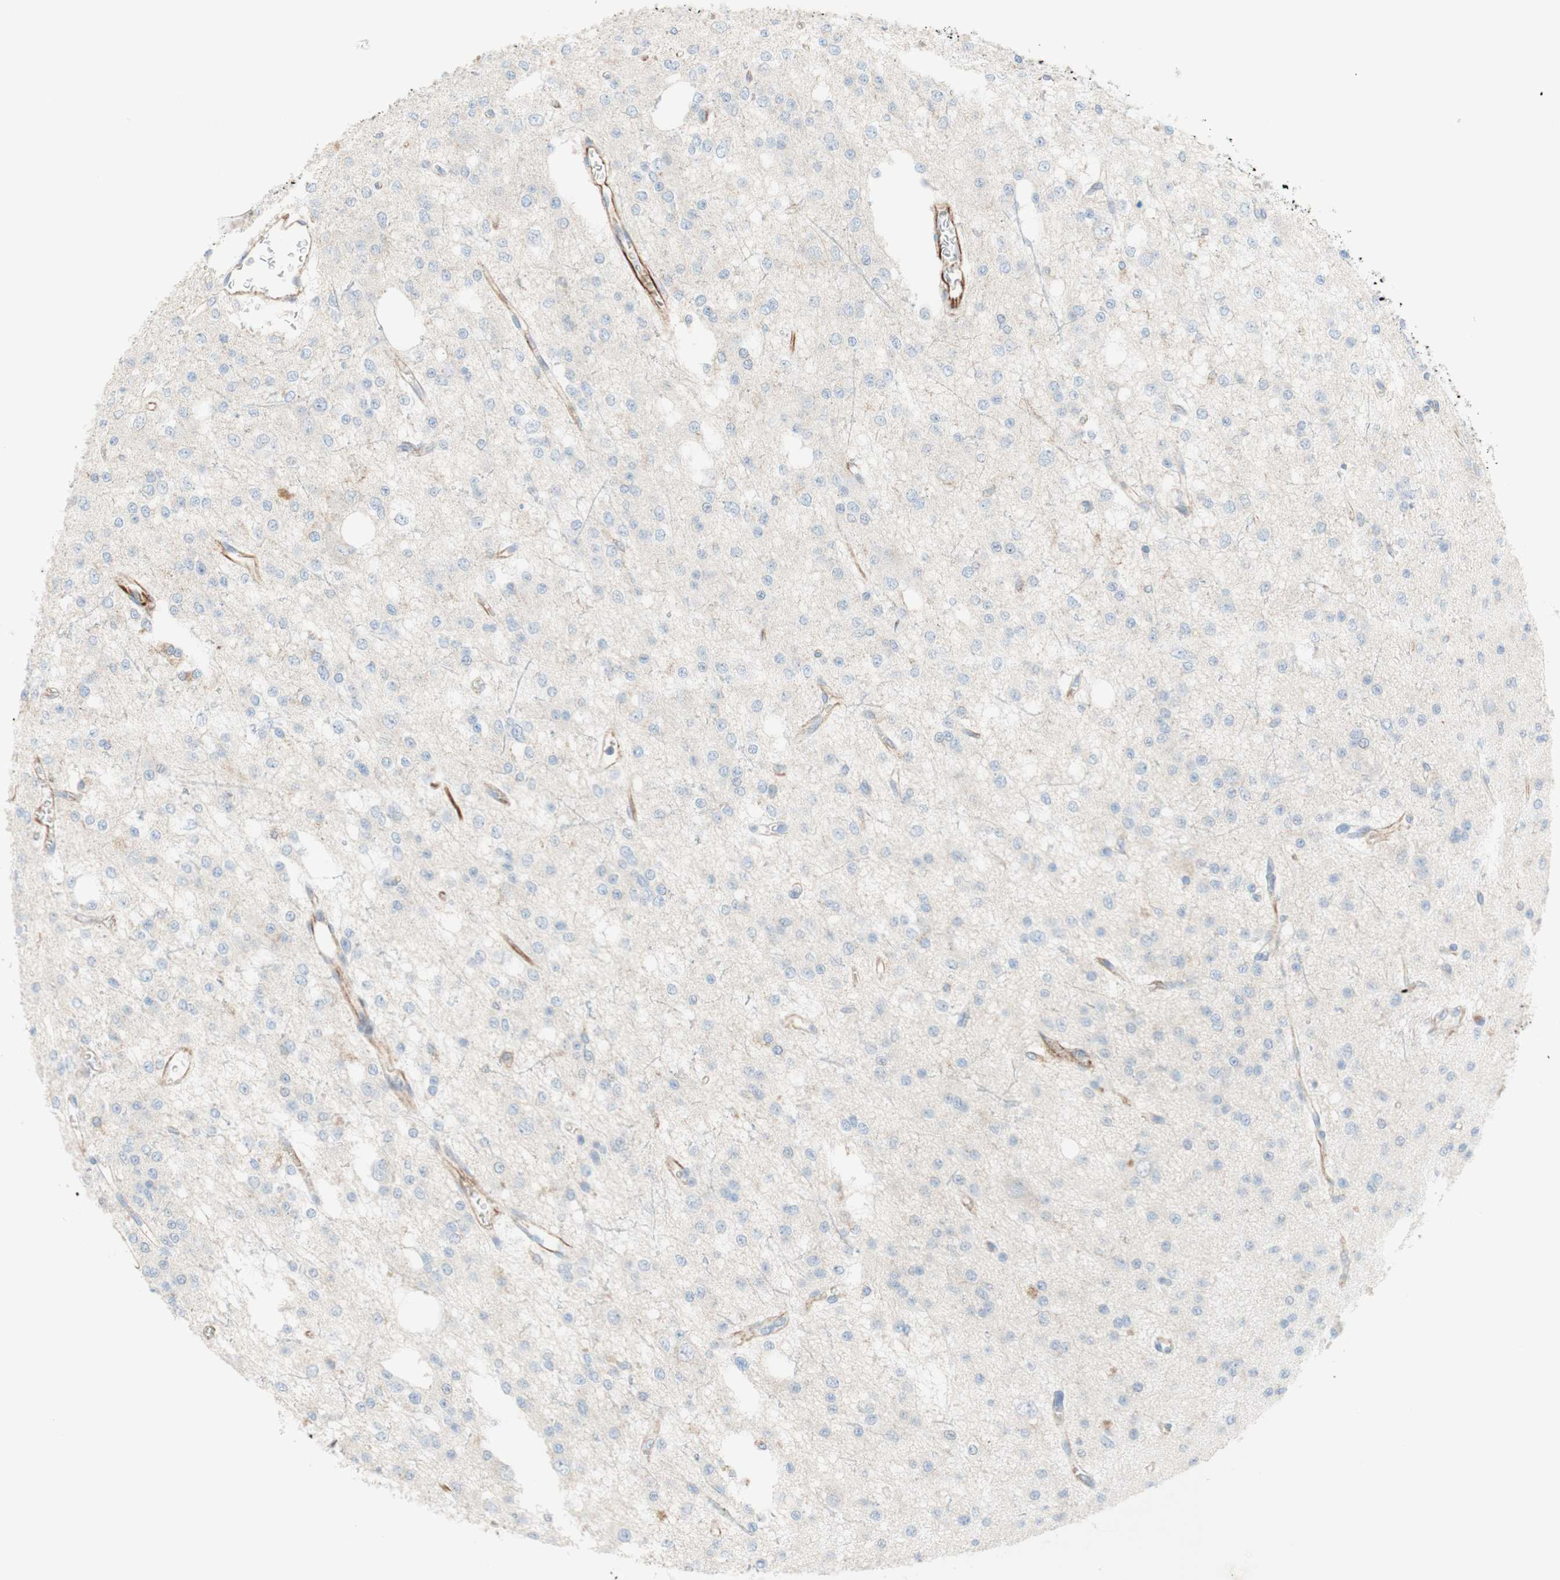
{"staining": {"intensity": "negative", "quantity": "none", "location": "none"}, "tissue": "glioma", "cell_type": "Tumor cells", "image_type": "cancer", "snomed": [{"axis": "morphology", "description": "Glioma, malignant, Low grade"}, {"axis": "topography", "description": "Brain"}], "caption": "This is an IHC histopathology image of glioma. There is no expression in tumor cells.", "gene": "POU2AF1", "patient": {"sex": "male", "age": 38}}